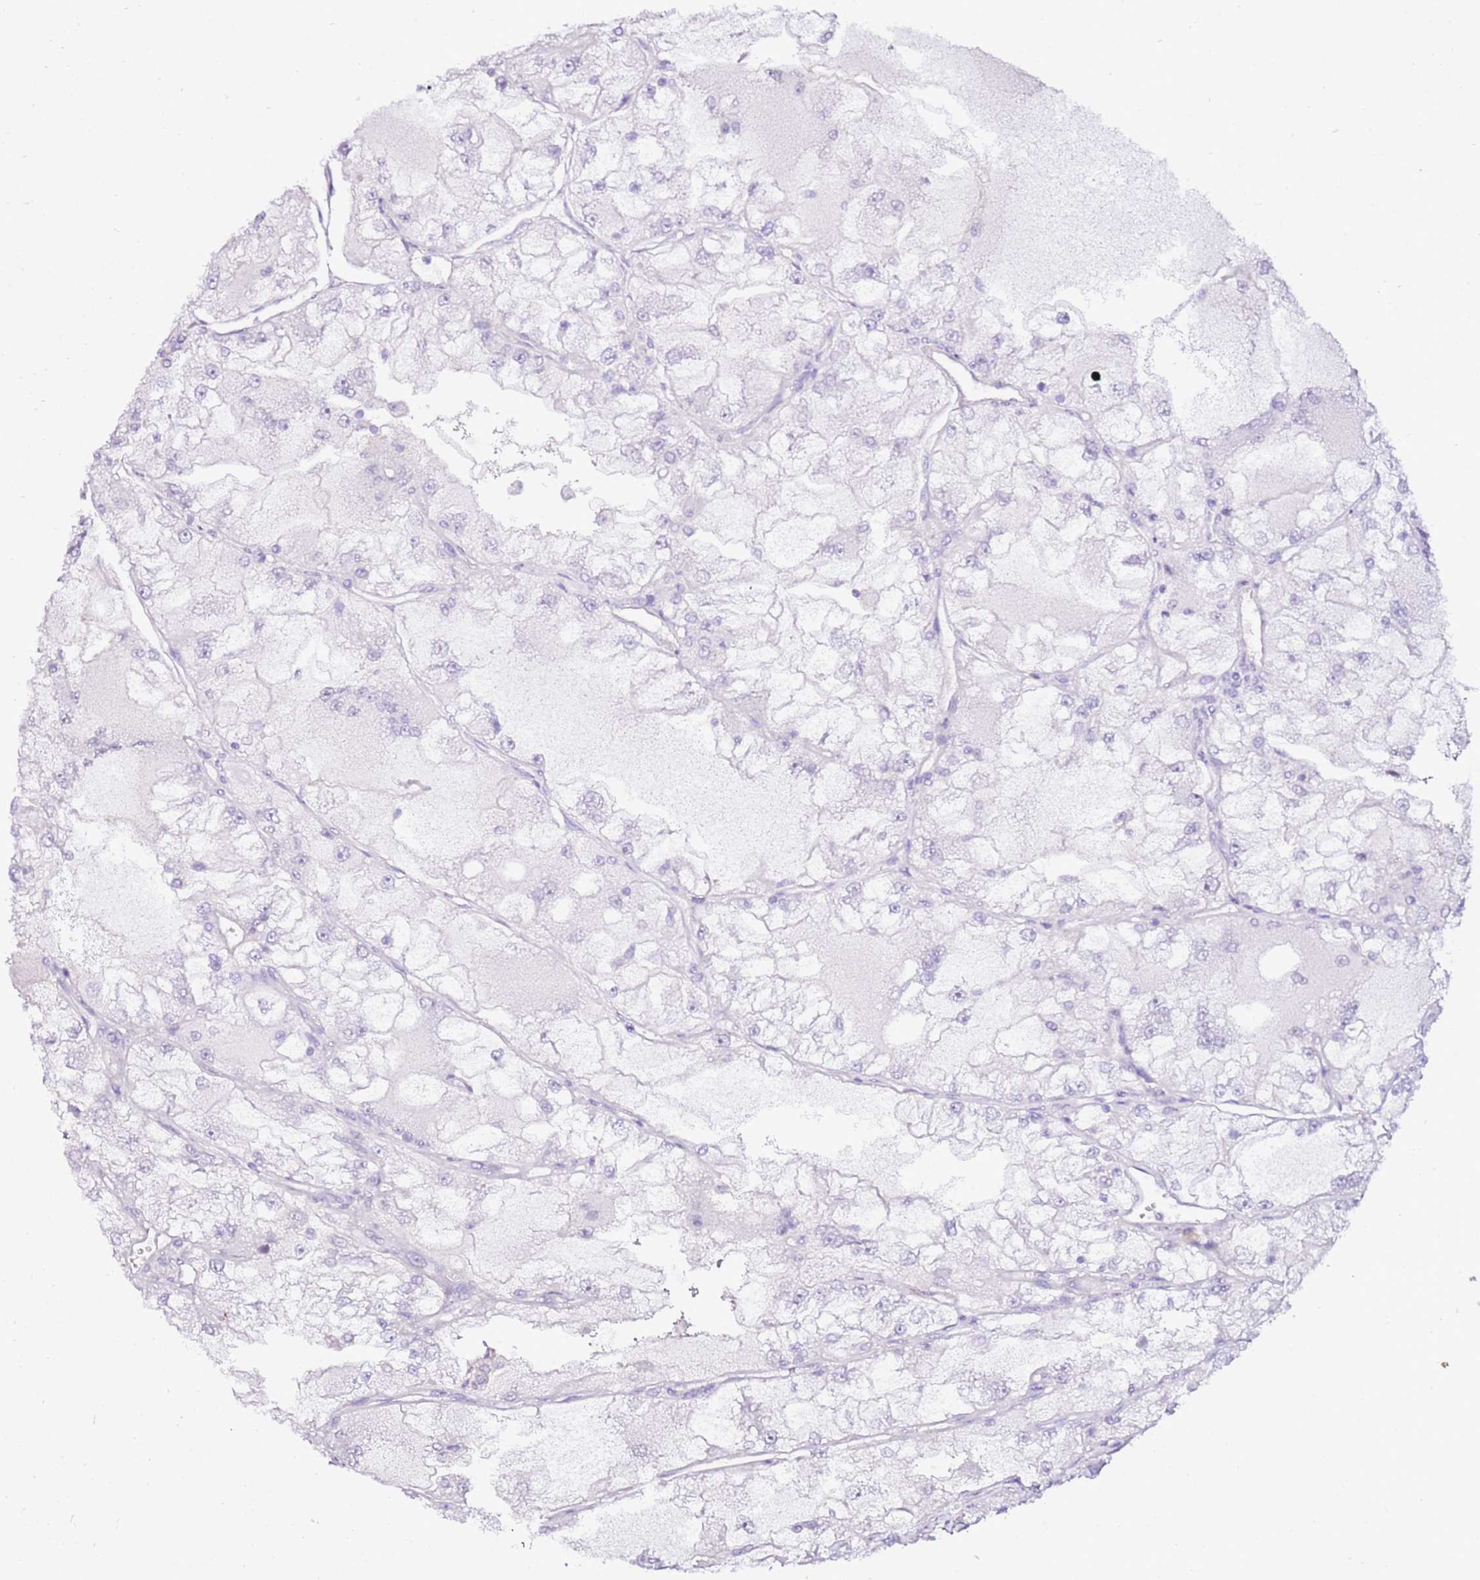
{"staining": {"intensity": "negative", "quantity": "none", "location": "none"}, "tissue": "renal cancer", "cell_type": "Tumor cells", "image_type": "cancer", "snomed": [{"axis": "morphology", "description": "Adenocarcinoma, NOS"}, {"axis": "topography", "description": "Kidney"}], "caption": "This is an immunohistochemistry (IHC) photomicrograph of human renal cancer. There is no positivity in tumor cells.", "gene": "ART5", "patient": {"sex": "female", "age": 72}}